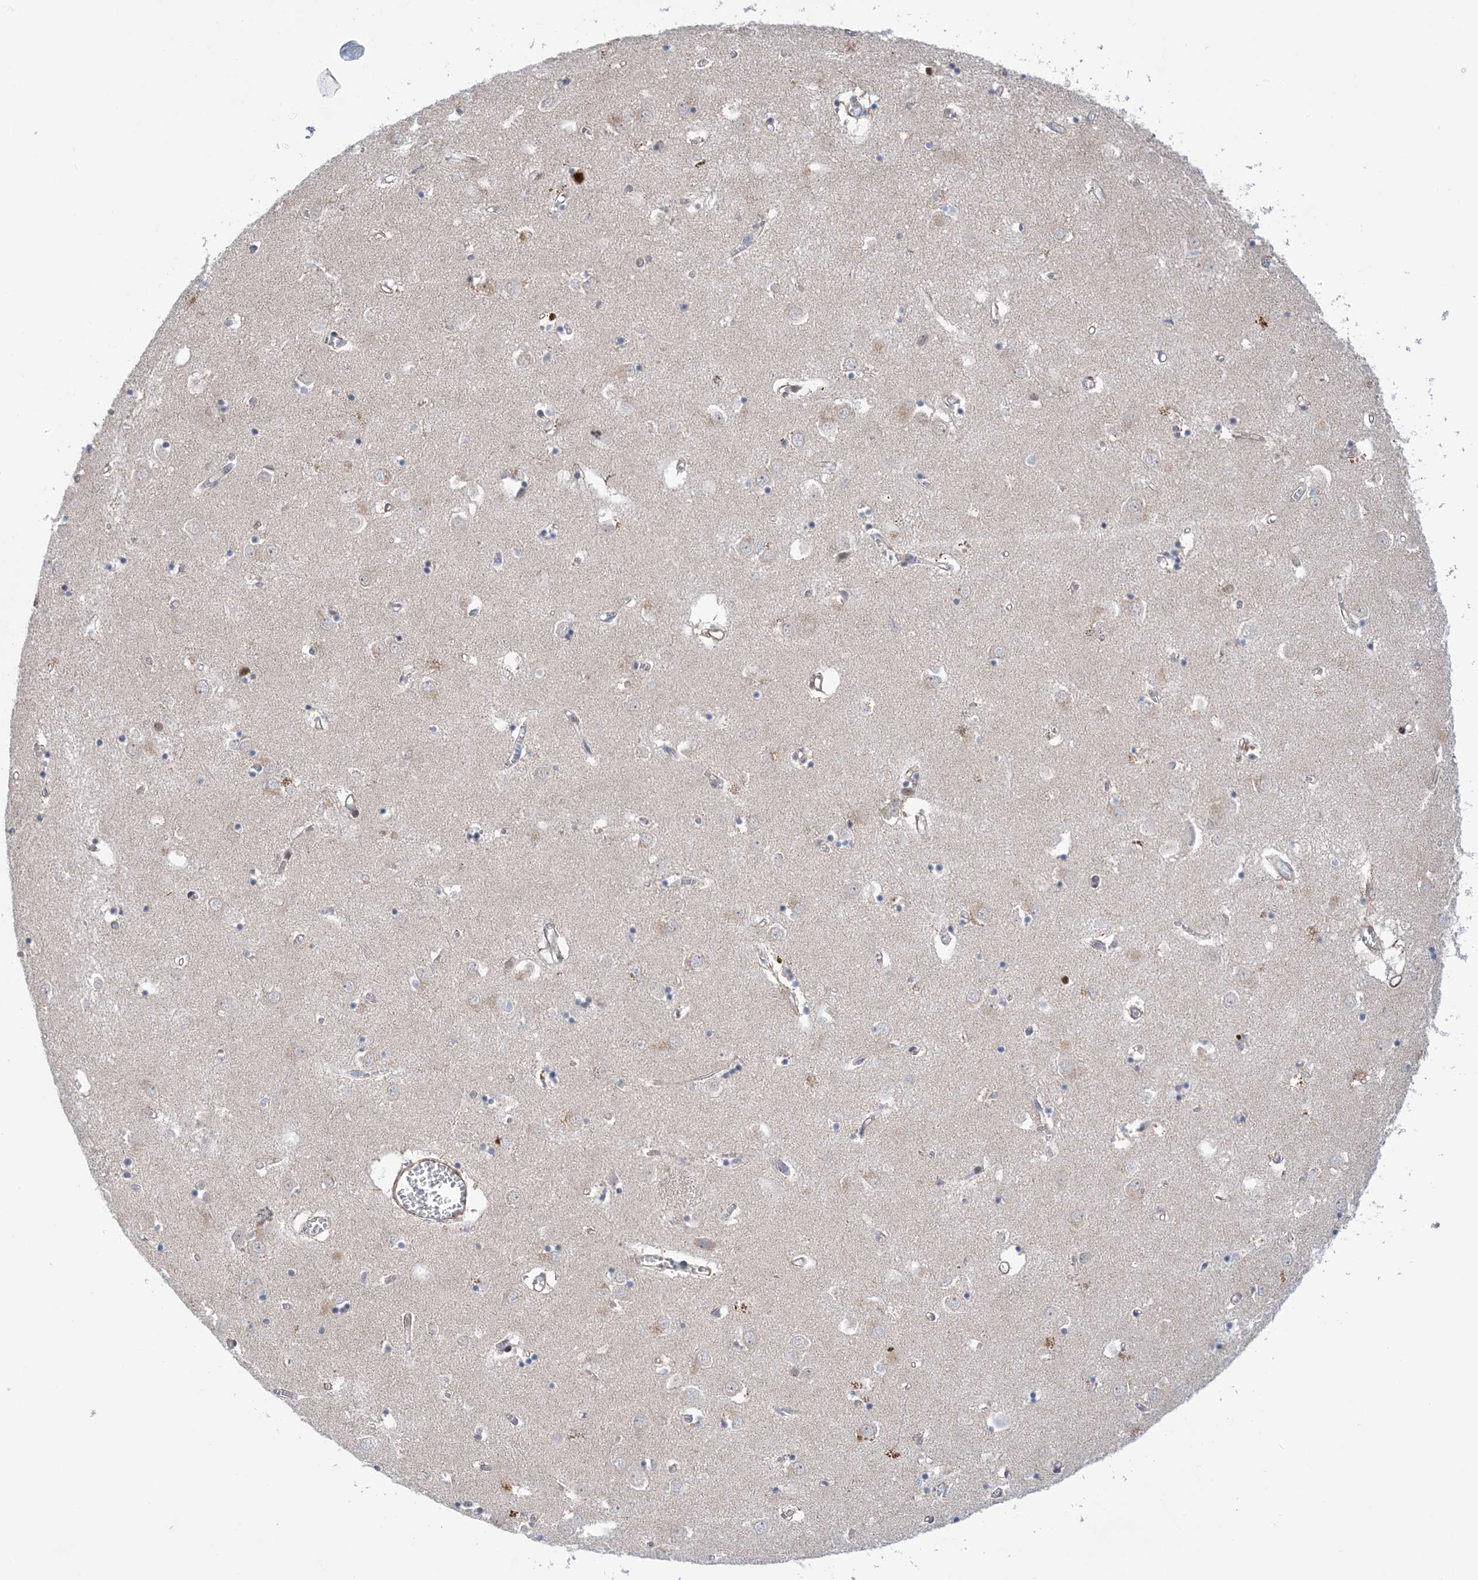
{"staining": {"intensity": "moderate", "quantity": "<25%", "location": "nuclear"}, "tissue": "caudate", "cell_type": "Glial cells", "image_type": "normal", "snomed": [{"axis": "morphology", "description": "Normal tissue, NOS"}, {"axis": "topography", "description": "Lateral ventricle wall"}], "caption": "This is an image of immunohistochemistry staining of benign caudate, which shows moderate positivity in the nuclear of glial cells.", "gene": "ZNF8", "patient": {"sex": "male", "age": 70}}